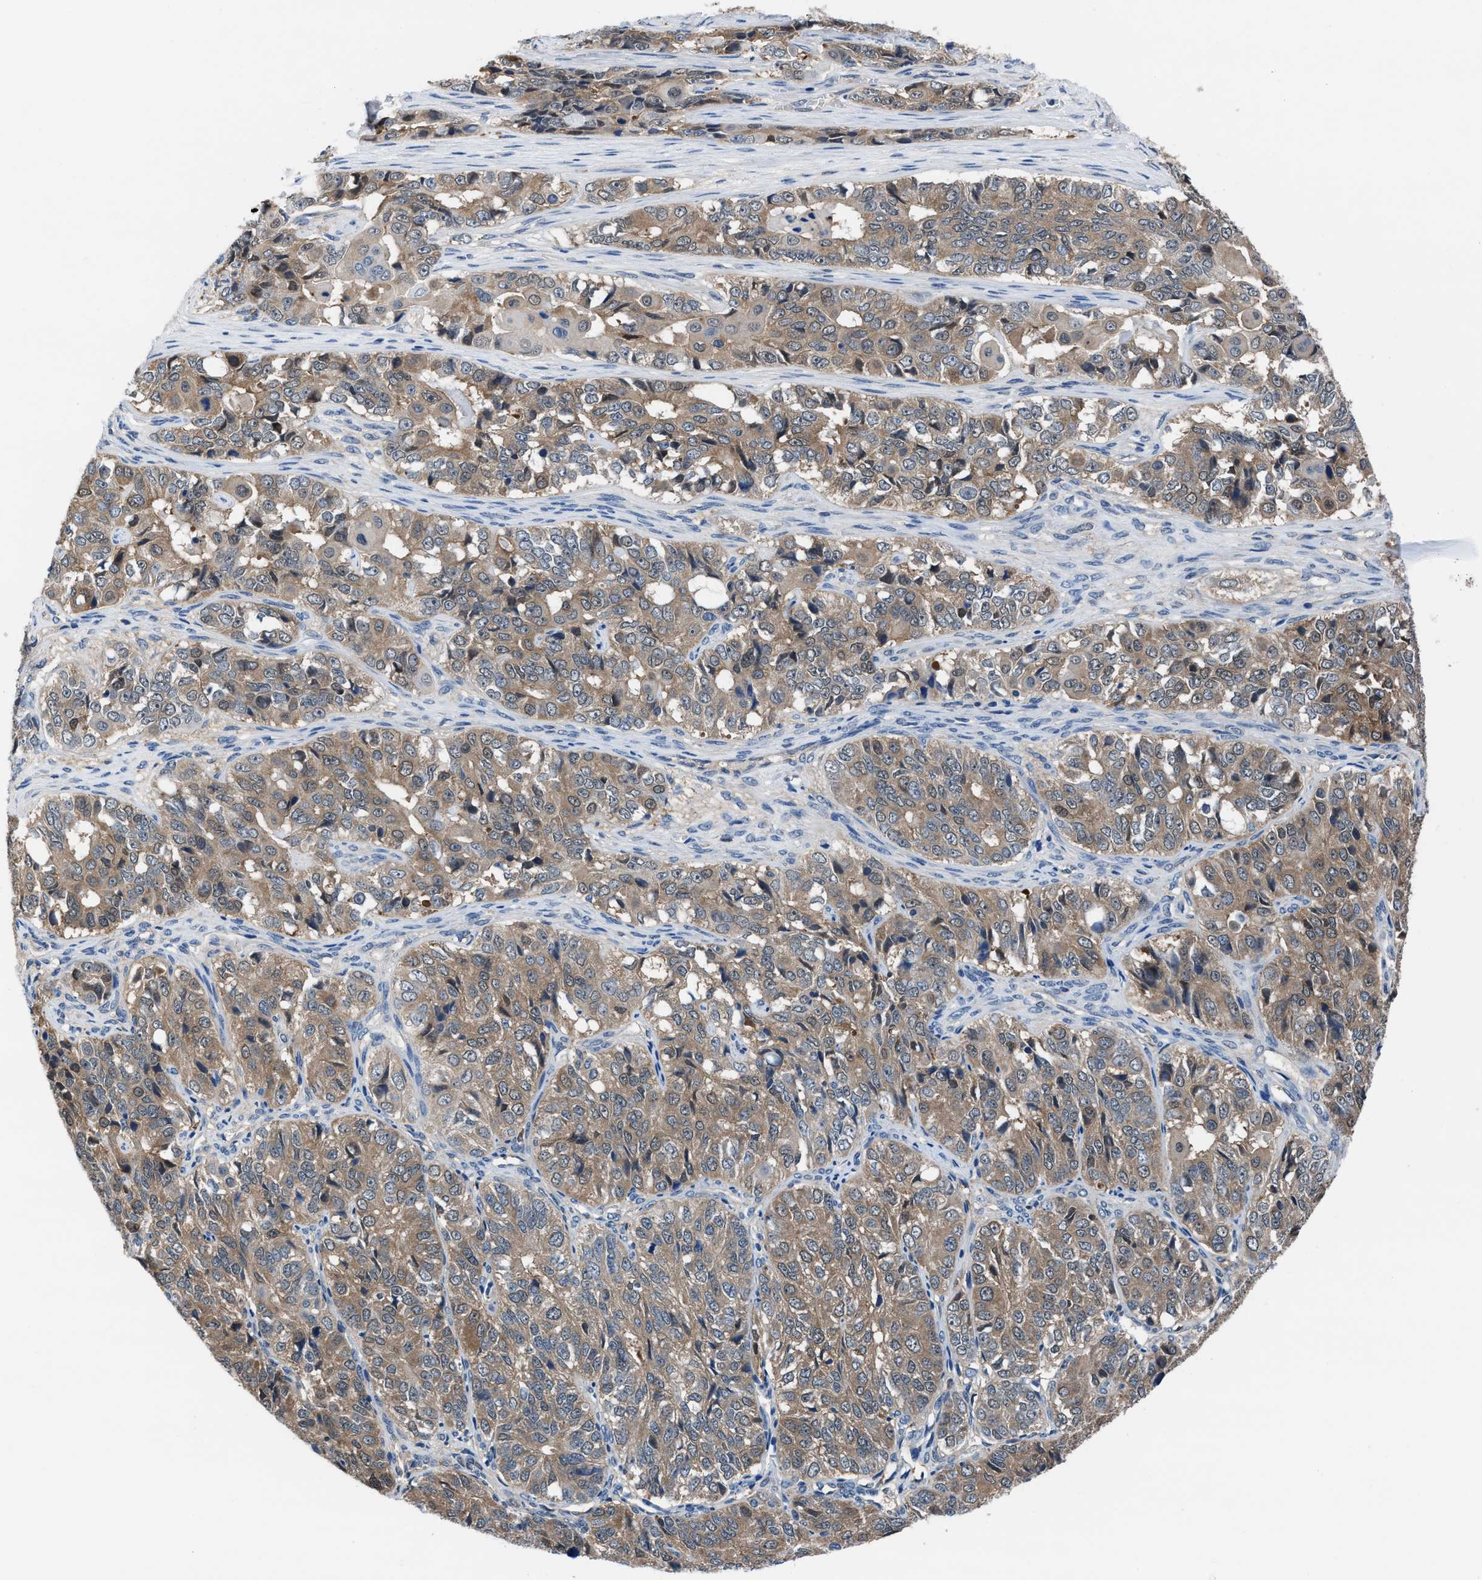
{"staining": {"intensity": "moderate", "quantity": ">75%", "location": "cytoplasmic/membranous"}, "tissue": "ovarian cancer", "cell_type": "Tumor cells", "image_type": "cancer", "snomed": [{"axis": "morphology", "description": "Carcinoma, endometroid"}, {"axis": "topography", "description": "Ovary"}], "caption": "About >75% of tumor cells in ovarian cancer (endometroid carcinoma) display moderate cytoplasmic/membranous protein positivity as visualized by brown immunohistochemical staining.", "gene": "NUDT5", "patient": {"sex": "female", "age": 51}}